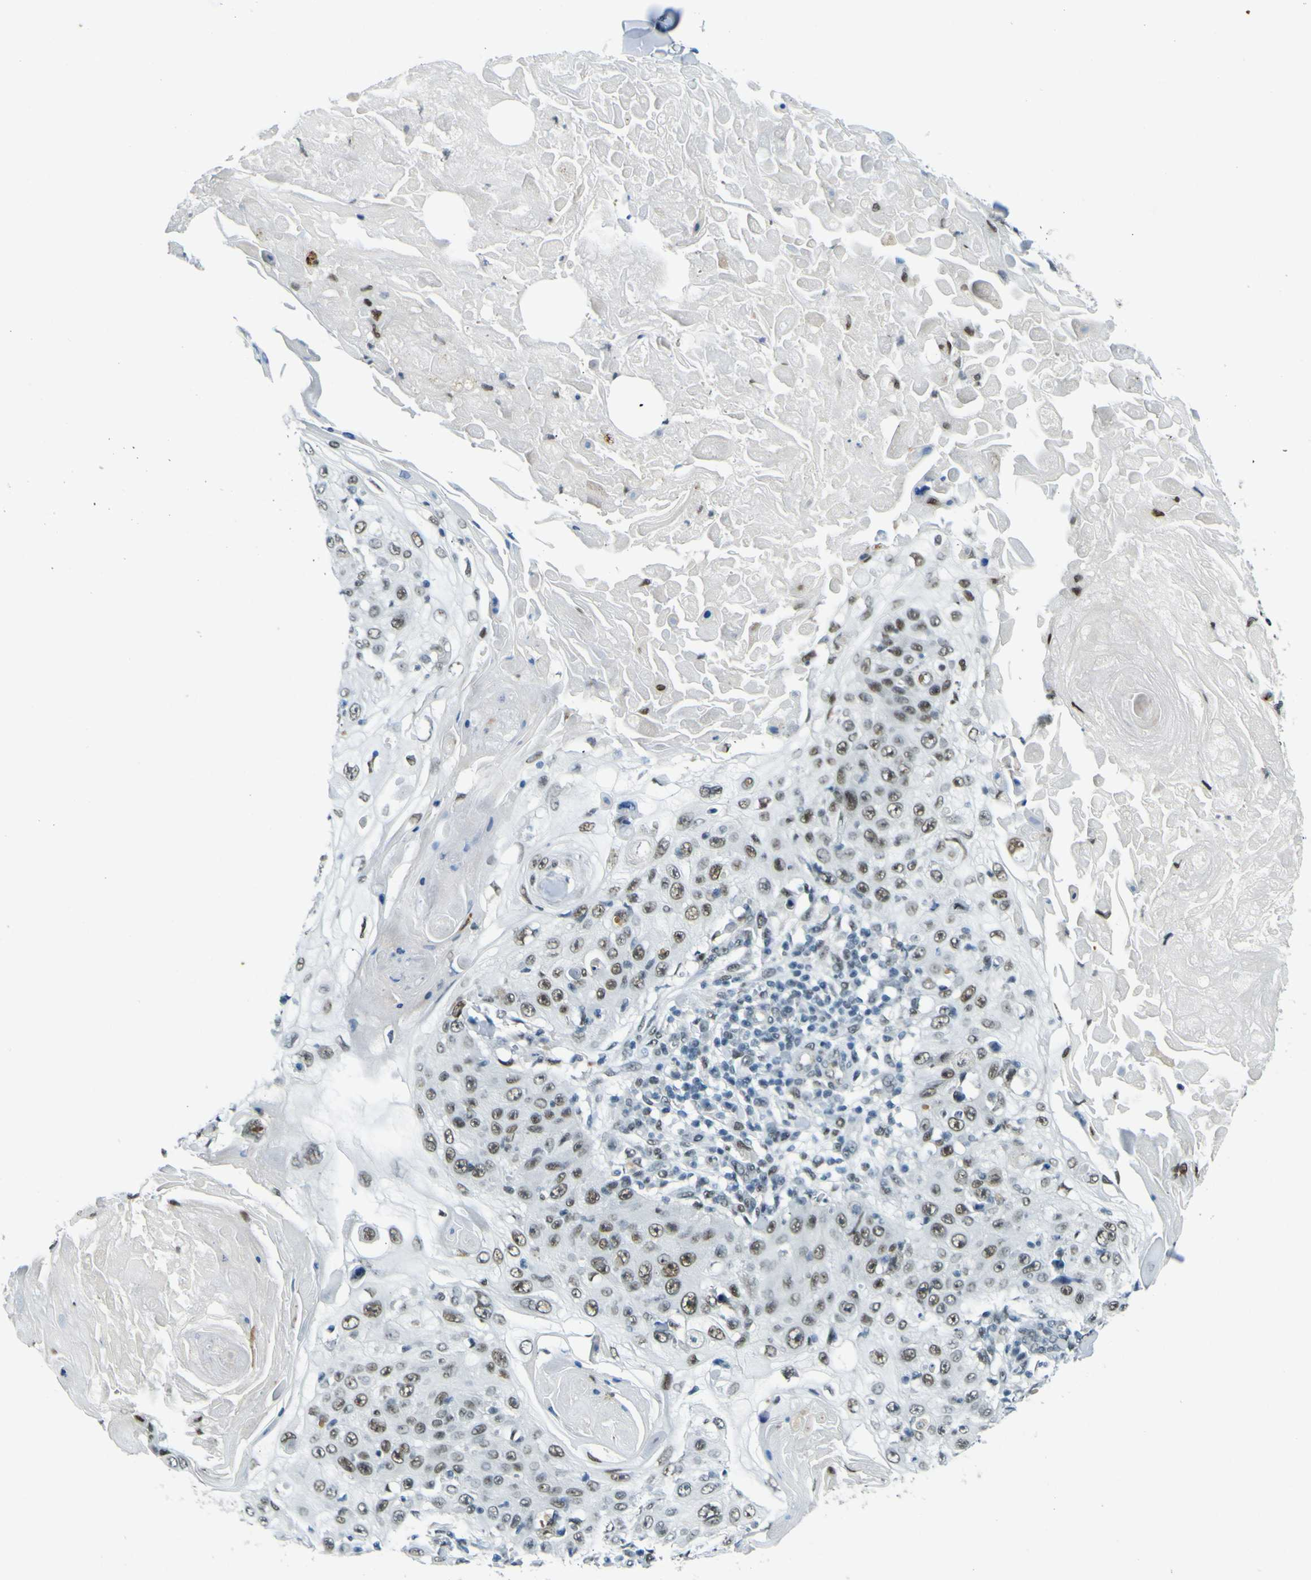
{"staining": {"intensity": "moderate", "quantity": "25%-75%", "location": "nuclear"}, "tissue": "skin cancer", "cell_type": "Tumor cells", "image_type": "cancer", "snomed": [{"axis": "morphology", "description": "Squamous cell carcinoma, NOS"}, {"axis": "topography", "description": "Skin"}], "caption": "Skin cancer stained with a brown dye exhibits moderate nuclear positive positivity in approximately 25%-75% of tumor cells.", "gene": "CEBPG", "patient": {"sex": "male", "age": 86}}